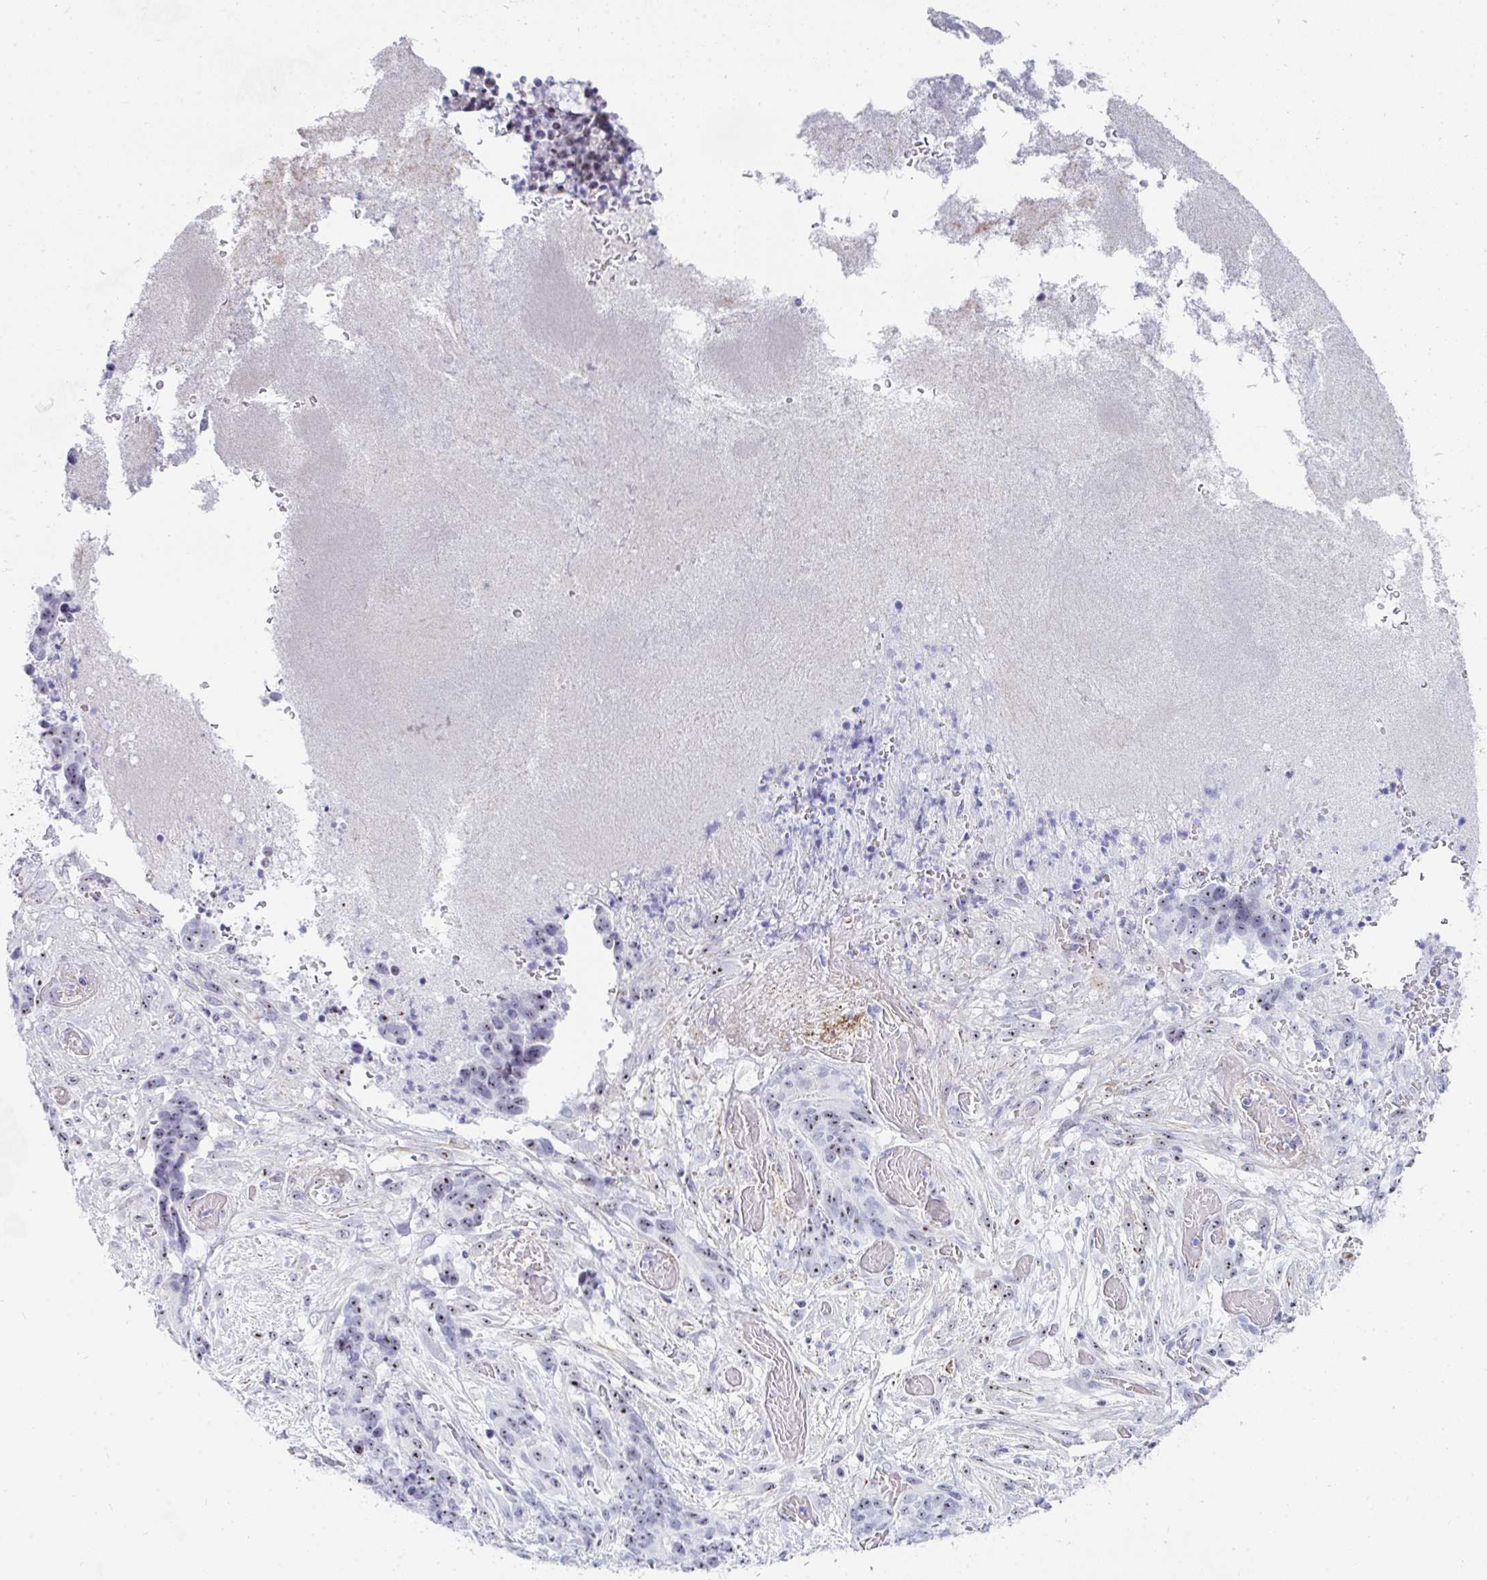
{"staining": {"intensity": "moderate", "quantity": ">75%", "location": "nuclear"}, "tissue": "stomach cancer", "cell_type": "Tumor cells", "image_type": "cancer", "snomed": [{"axis": "morphology", "description": "Normal tissue, NOS"}, {"axis": "morphology", "description": "Adenocarcinoma, NOS"}, {"axis": "topography", "description": "Stomach"}], "caption": "A medium amount of moderate nuclear positivity is appreciated in approximately >75% of tumor cells in stomach adenocarcinoma tissue.", "gene": "NOP10", "patient": {"sex": "female", "age": 64}}